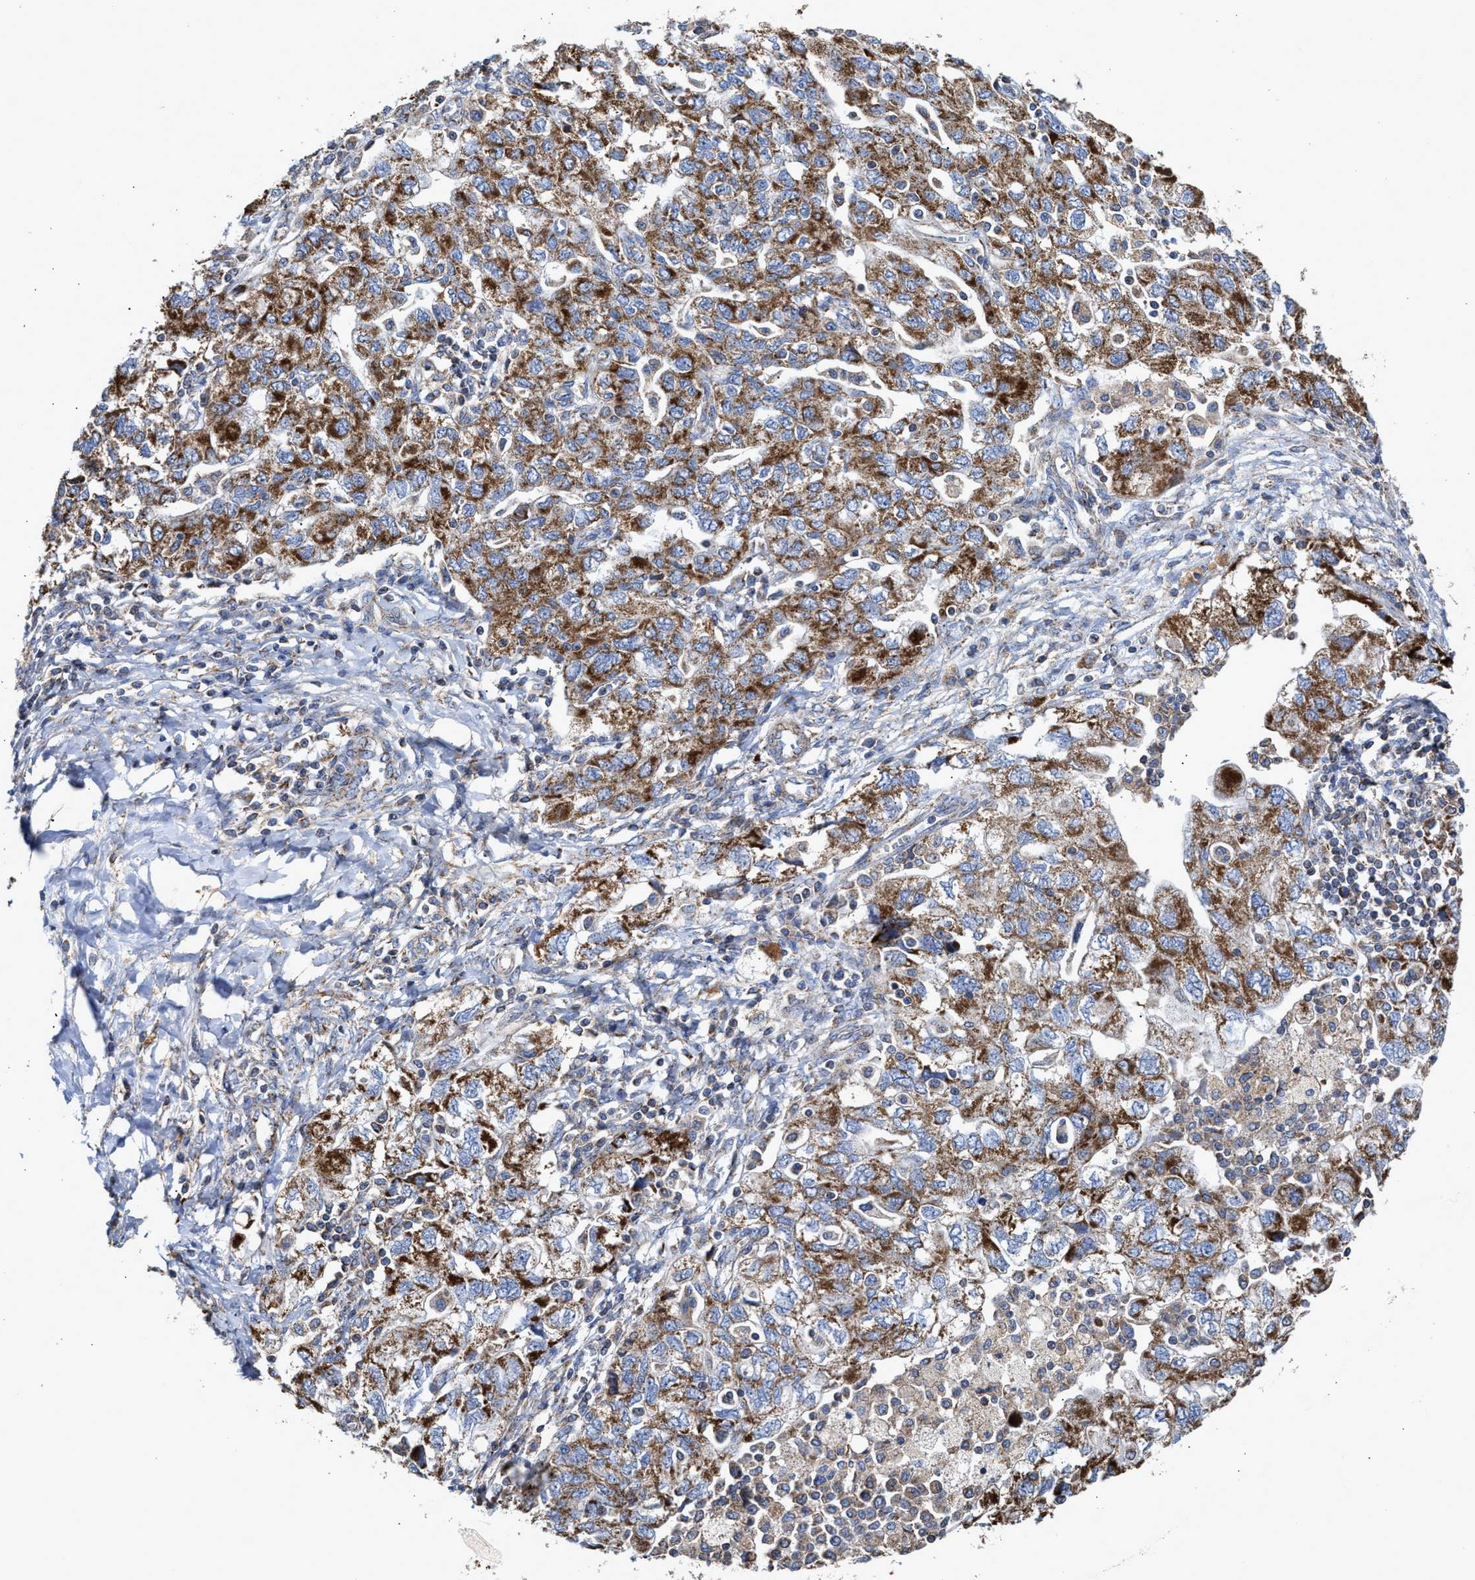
{"staining": {"intensity": "moderate", "quantity": ">75%", "location": "cytoplasmic/membranous"}, "tissue": "ovarian cancer", "cell_type": "Tumor cells", "image_type": "cancer", "snomed": [{"axis": "morphology", "description": "Carcinoma, NOS"}, {"axis": "morphology", "description": "Cystadenocarcinoma, serous, NOS"}, {"axis": "topography", "description": "Ovary"}], "caption": "Immunohistochemistry micrograph of ovarian serous cystadenocarcinoma stained for a protein (brown), which exhibits medium levels of moderate cytoplasmic/membranous staining in approximately >75% of tumor cells.", "gene": "MECR", "patient": {"sex": "female", "age": 69}}